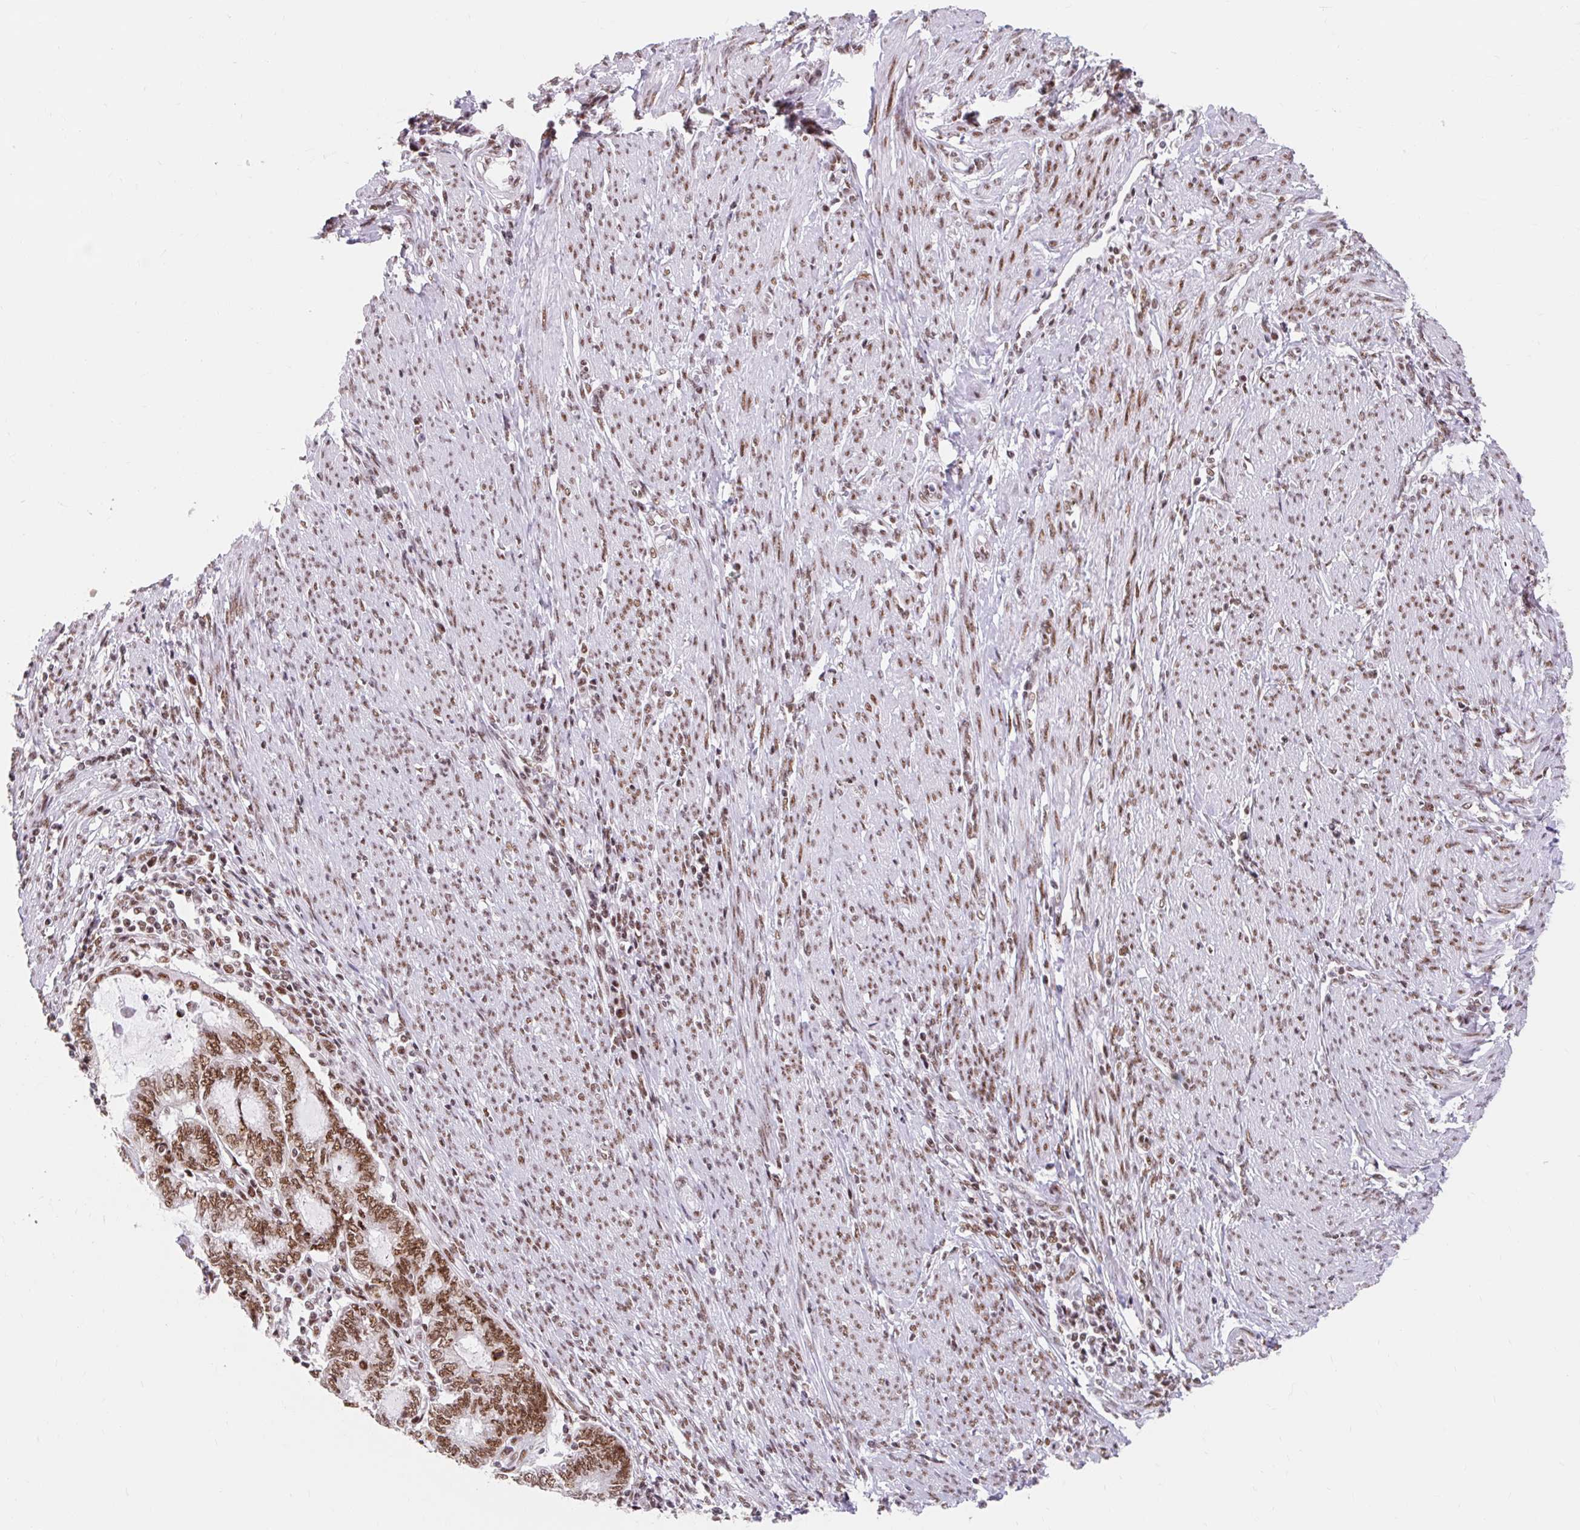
{"staining": {"intensity": "moderate", "quantity": ">75%", "location": "nuclear"}, "tissue": "endometrial cancer", "cell_type": "Tumor cells", "image_type": "cancer", "snomed": [{"axis": "morphology", "description": "Adenocarcinoma, NOS"}, {"axis": "topography", "description": "Uterus"}, {"axis": "topography", "description": "Endometrium"}], "caption": "A brown stain labels moderate nuclear expression of a protein in human adenocarcinoma (endometrial) tumor cells. The staining was performed using DAB, with brown indicating positive protein expression. Nuclei are stained blue with hematoxylin.", "gene": "SRSF10", "patient": {"sex": "female", "age": 70}}